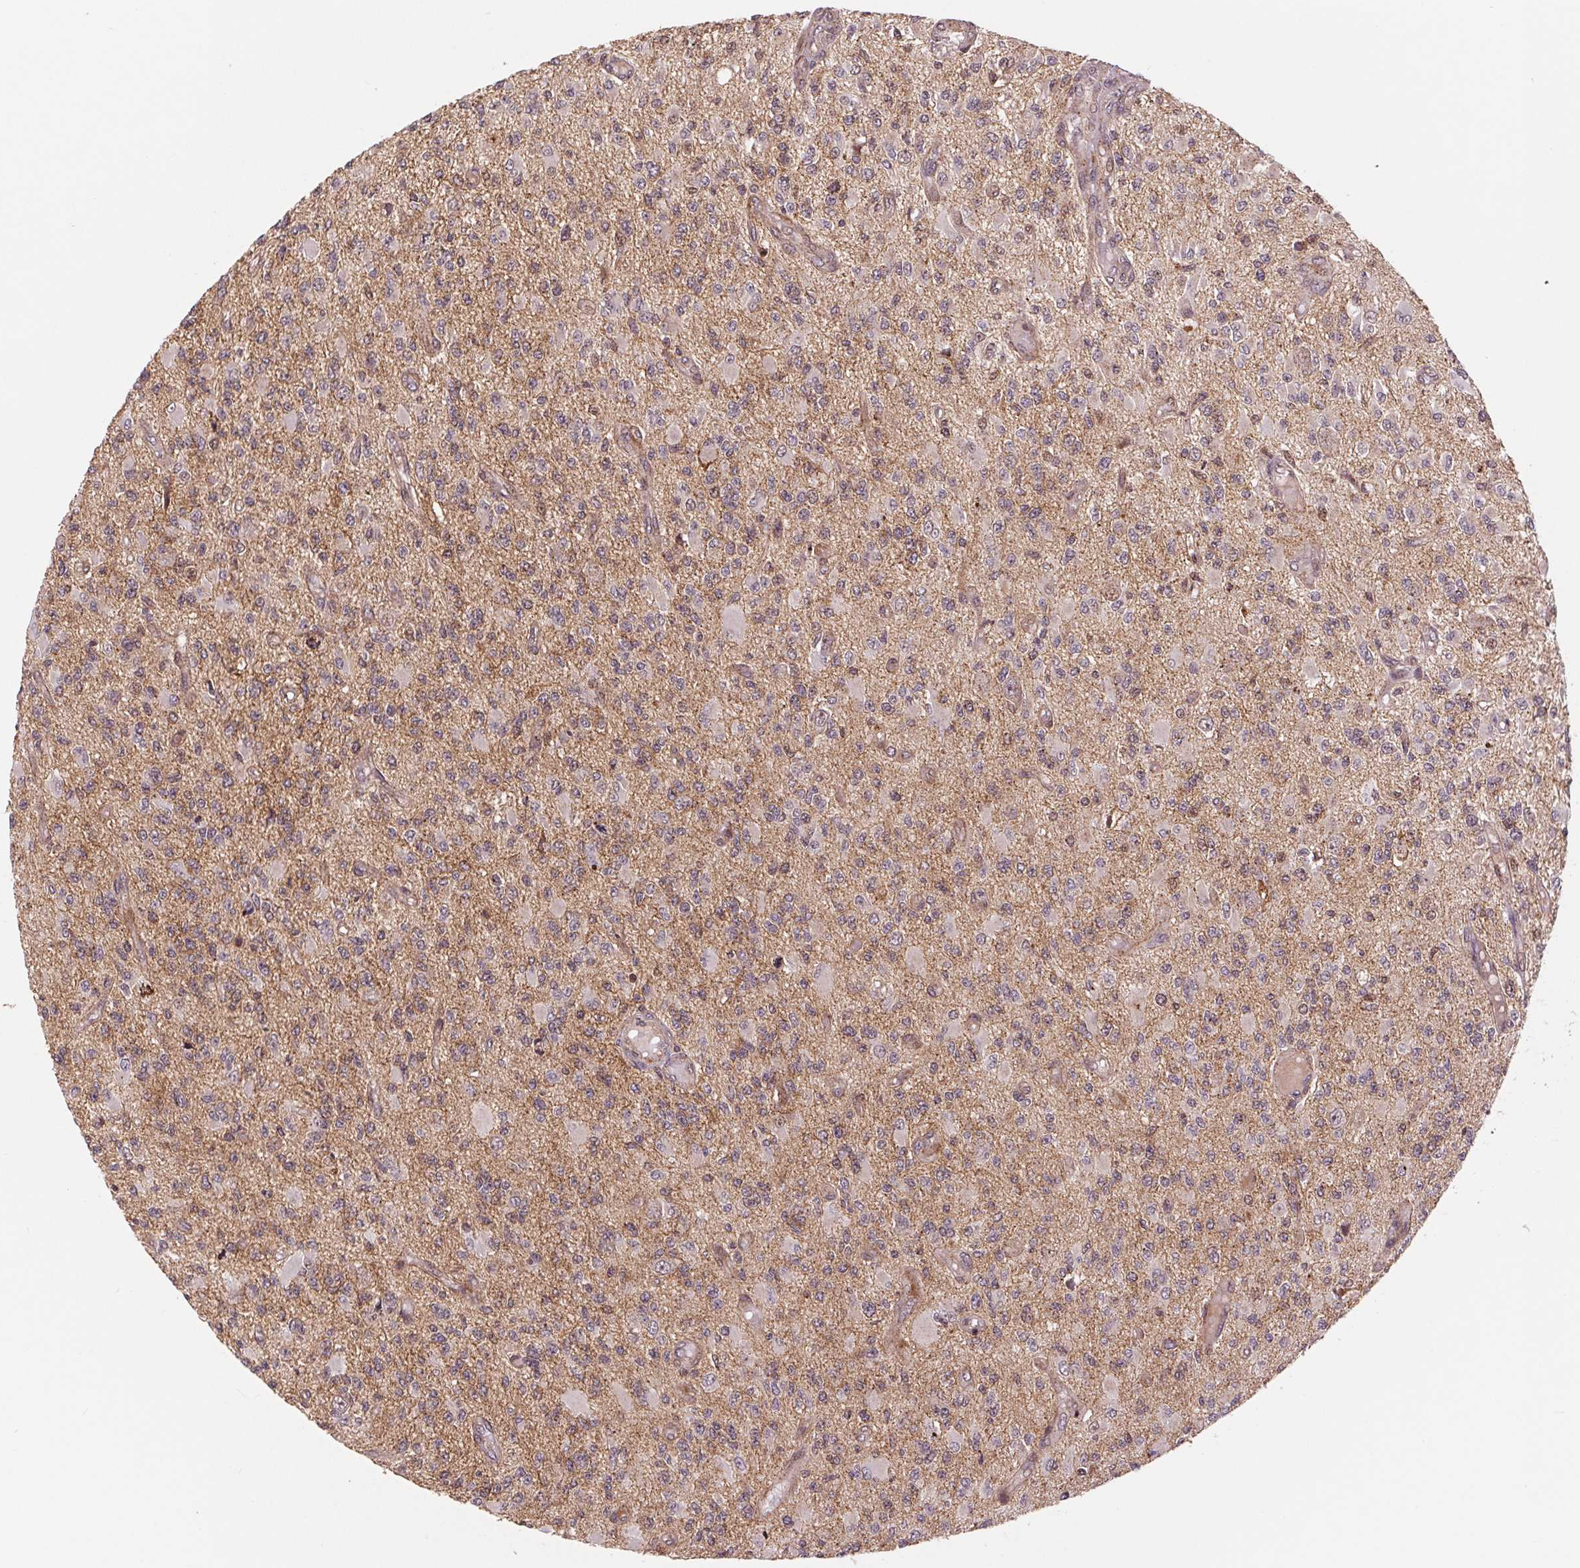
{"staining": {"intensity": "weak", "quantity": "<25%", "location": "cytoplasmic/membranous"}, "tissue": "glioma", "cell_type": "Tumor cells", "image_type": "cancer", "snomed": [{"axis": "morphology", "description": "Glioma, malignant, High grade"}, {"axis": "topography", "description": "Brain"}], "caption": "Immunohistochemistry micrograph of neoplastic tissue: malignant glioma (high-grade) stained with DAB shows no significant protein expression in tumor cells. (DAB immunohistochemistry visualized using brightfield microscopy, high magnification).", "gene": "CHMP4B", "patient": {"sex": "female", "age": 63}}